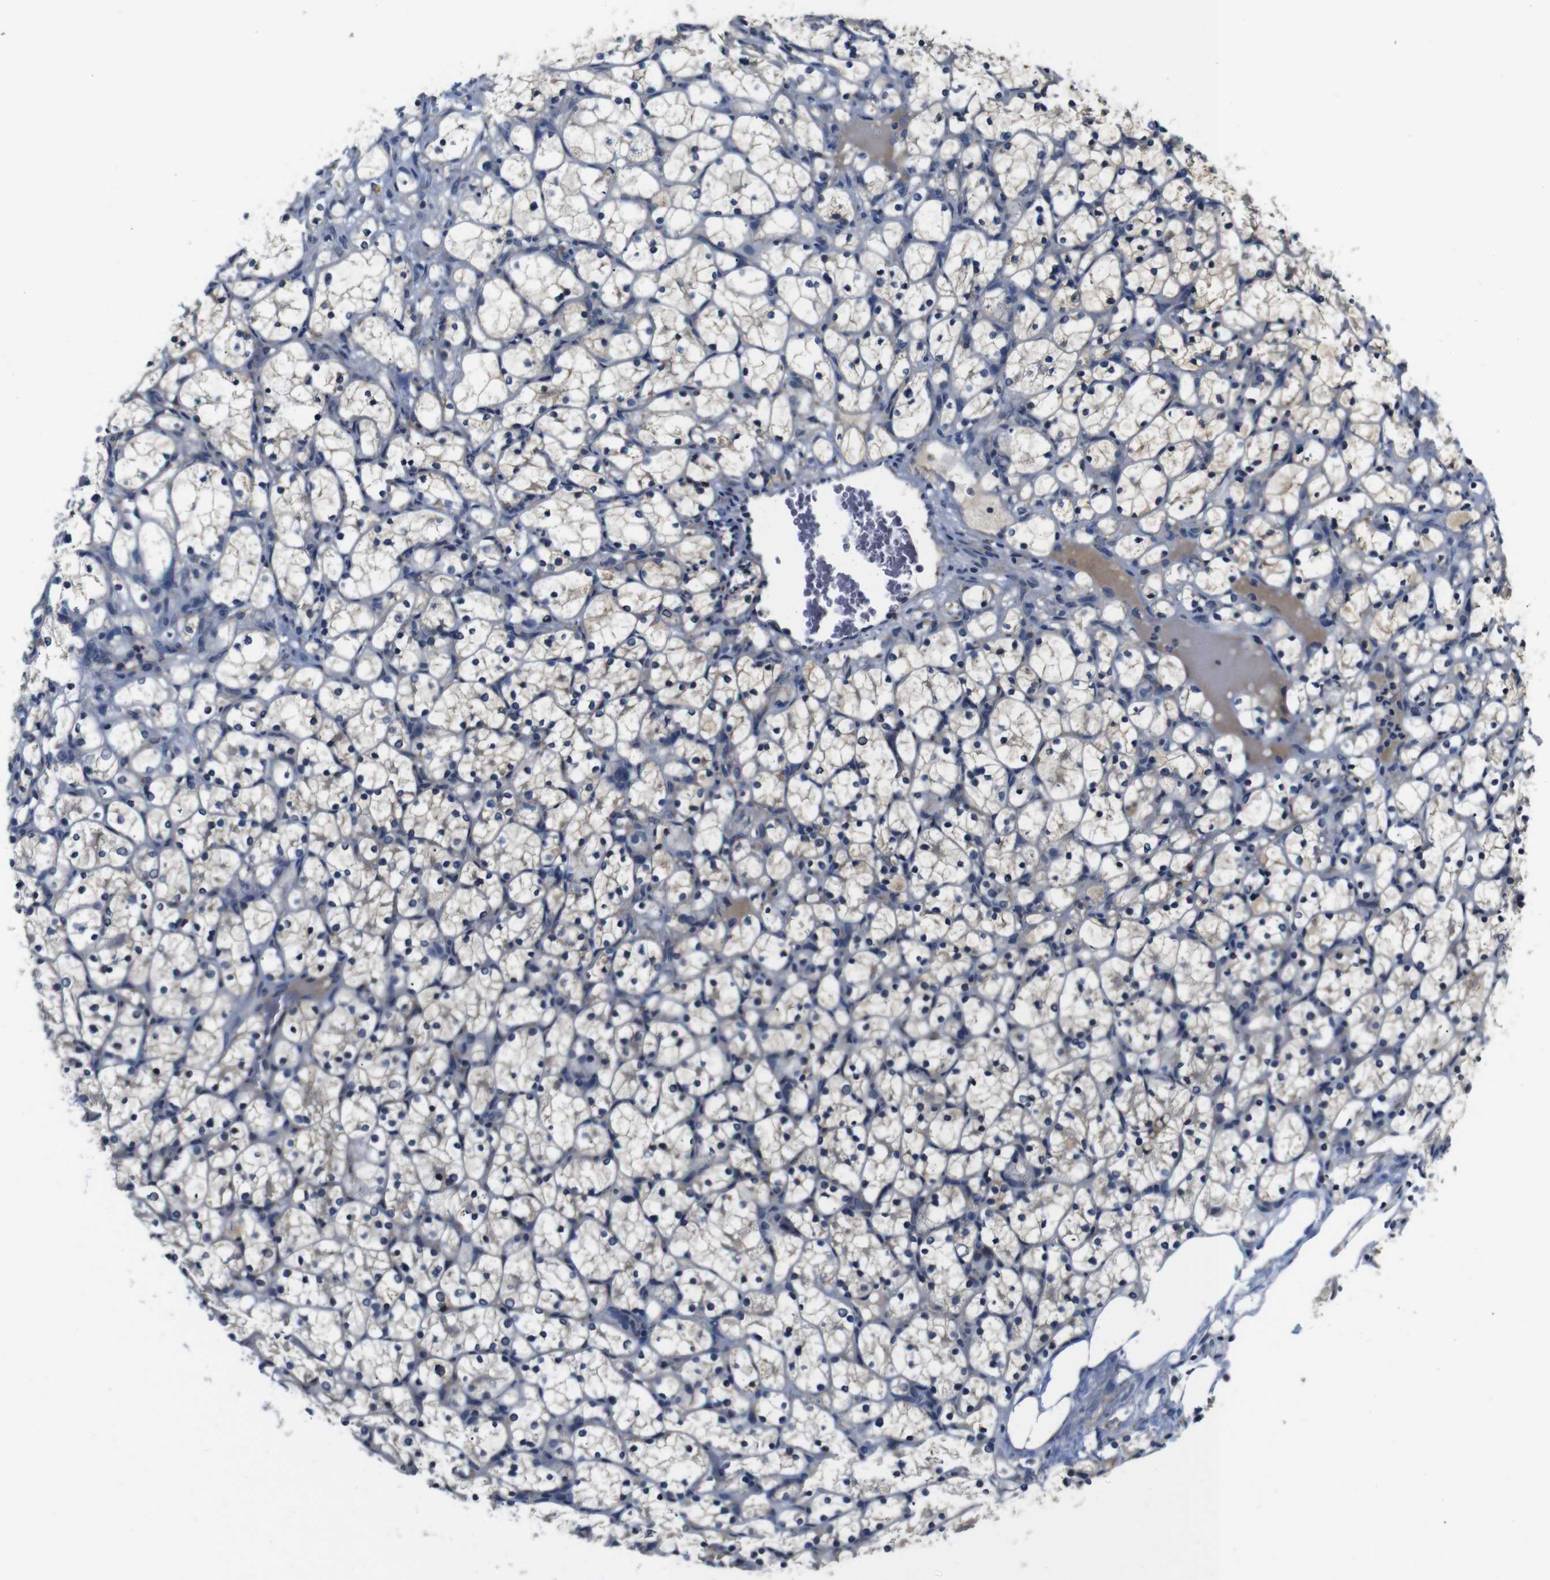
{"staining": {"intensity": "weak", "quantity": "<25%", "location": "cytoplasmic/membranous"}, "tissue": "renal cancer", "cell_type": "Tumor cells", "image_type": "cancer", "snomed": [{"axis": "morphology", "description": "Adenocarcinoma, NOS"}, {"axis": "topography", "description": "Kidney"}], "caption": "A histopathology image of human renal cancer is negative for staining in tumor cells. Nuclei are stained in blue.", "gene": "FKBP14", "patient": {"sex": "female", "age": 69}}